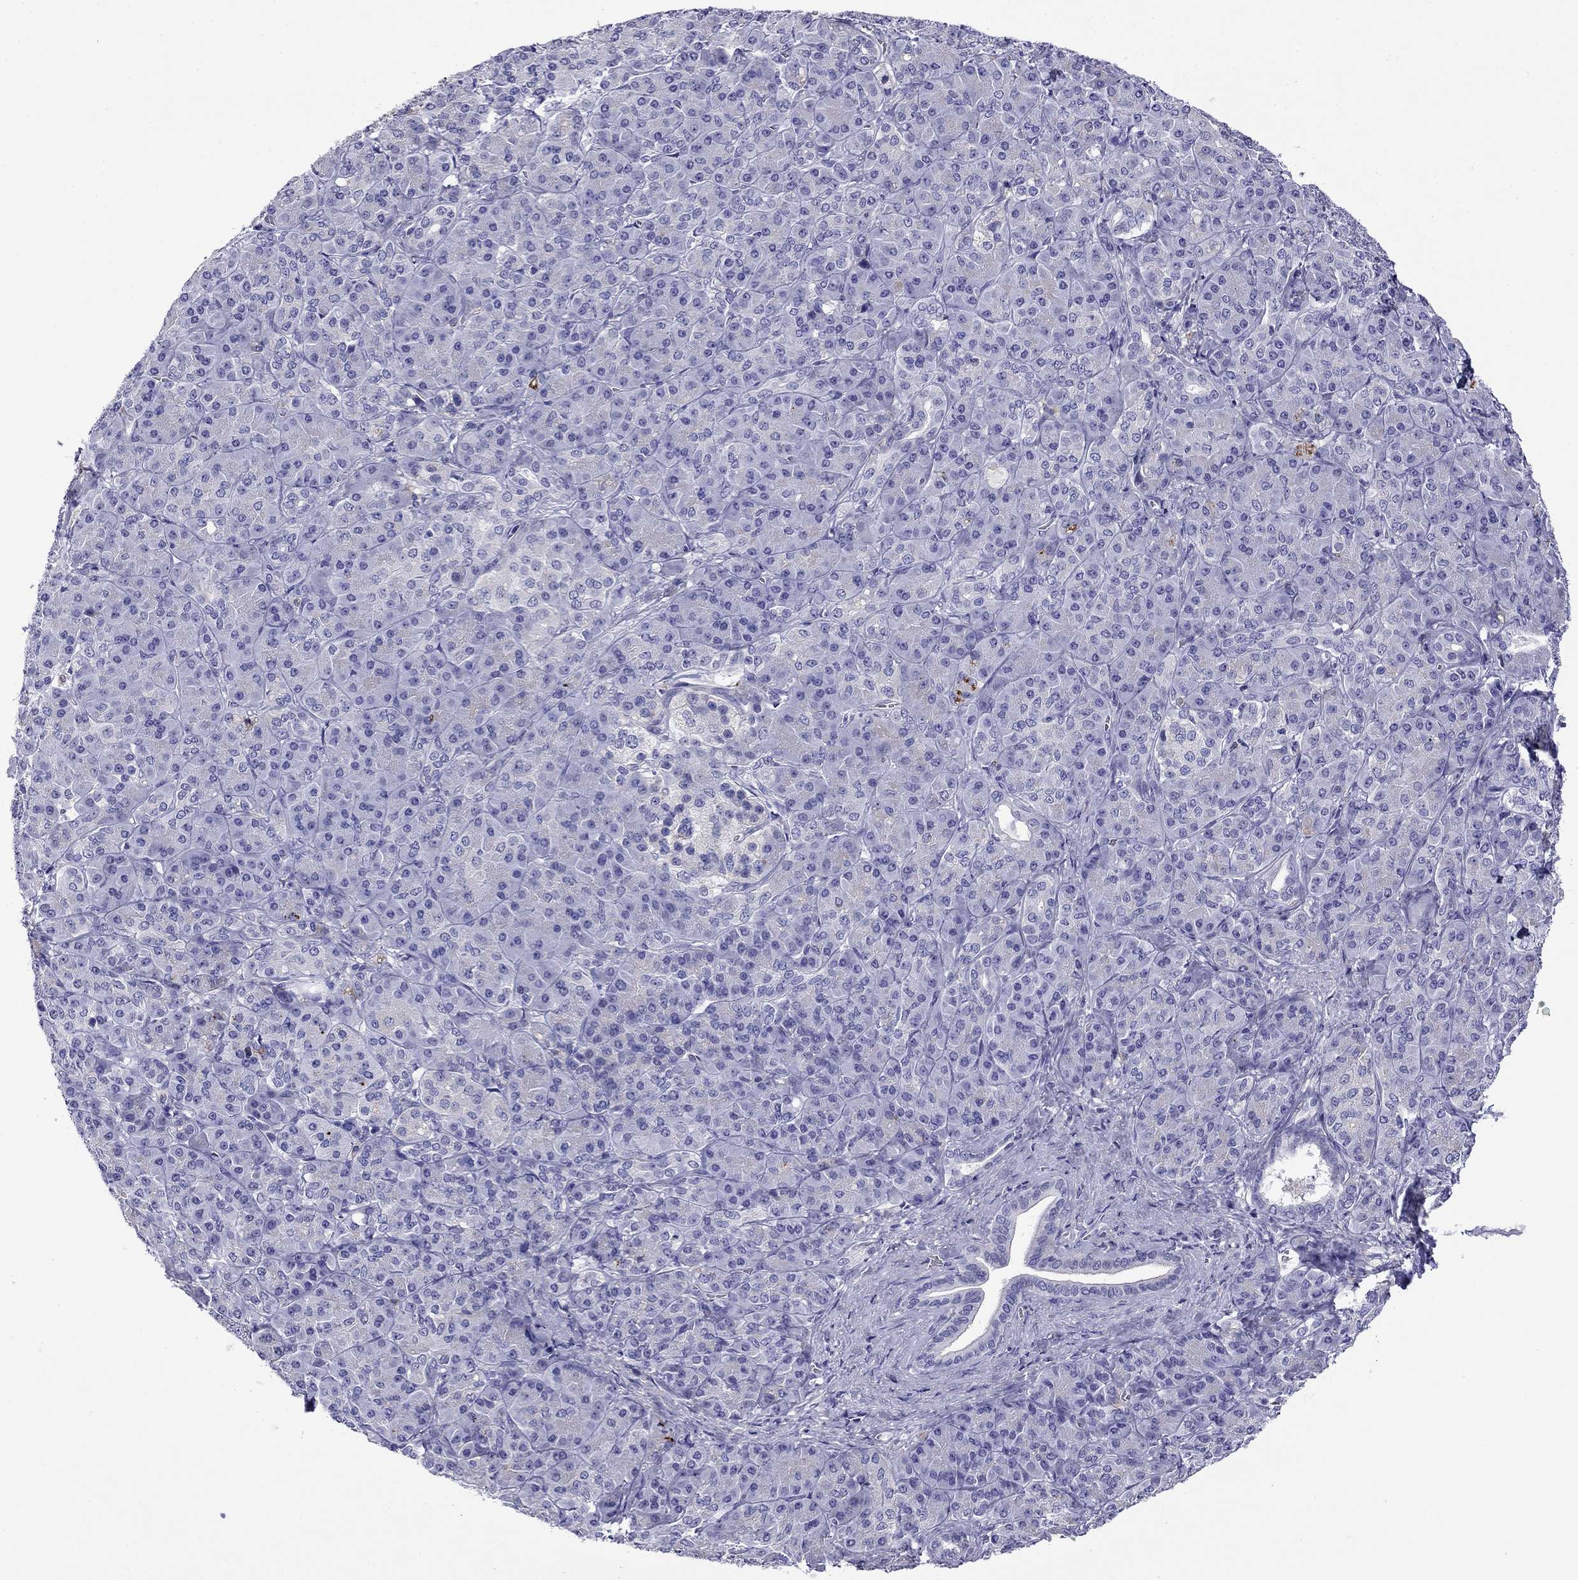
{"staining": {"intensity": "moderate", "quantity": "<25%", "location": "cytoplasmic/membranous"}, "tissue": "pancreatic cancer", "cell_type": "Tumor cells", "image_type": "cancer", "snomed": [{"axis": "morphology", "description": "Normal tissue, NOS"}, {"axis": "morphology", "description": "Inflammation, NOS"}, {"axis": "morphology", "description": "Adenocarcinoma, NOS"}, {"axis": "topography", "description": "Pancreas"}], "caption": "Immunohistochemical staining of human adenocarcinoma (pancreatic) displays moderate cytoplasmic/membranous protein positivity in approximately <25% of tumor cells. The protein is shown in brown color, while the nuclei are stained blue.", "gene": "STAR", "patient": {"sex": "male", "age": 57}}